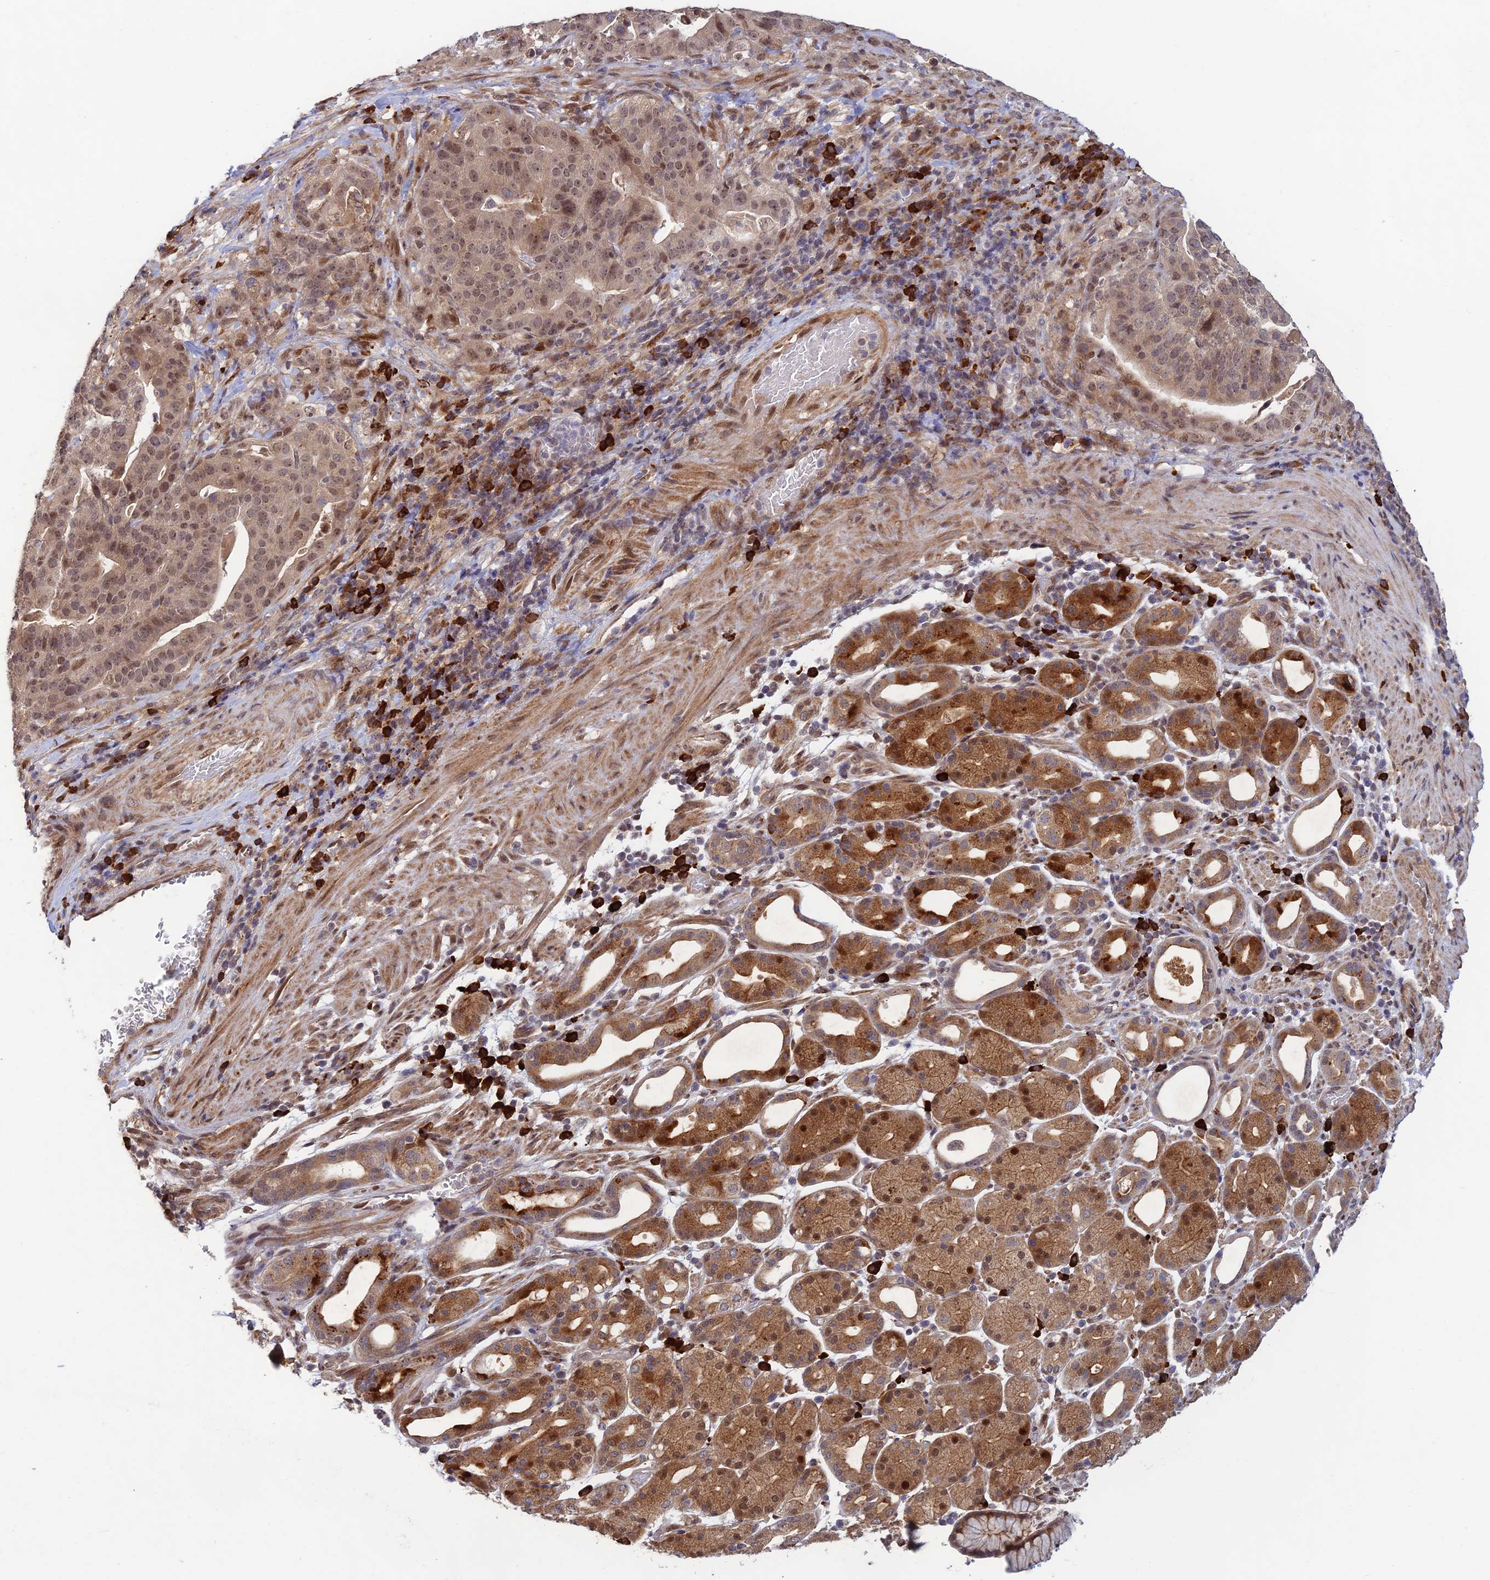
{"staining": {"intensity": "weak", "quantity": "25%-75%", "location": "cytoplasmic/membranous,nuclear"}, "tissue": "stomach cancer", "cell_type": "Tumor cells", "image_type": "cancer", "snomed": [{"axis": "morphology", "description": "Adenocarcinoma, NOS"}, {"axis": "topography", "description": "Stomach"}], "caption": "The micrograph reveals immunohistochemical staining of stomach cancer (adenocarcinoma). There is weak cytoplasmic/membranous and nuclear positivity is identified in about 25%-75% of tumor cells. (DAB = brown stain, brightfield microscopy at high magnification).", "gene": "ZNF565", "patient": {"sex": "male", "age": 48}}